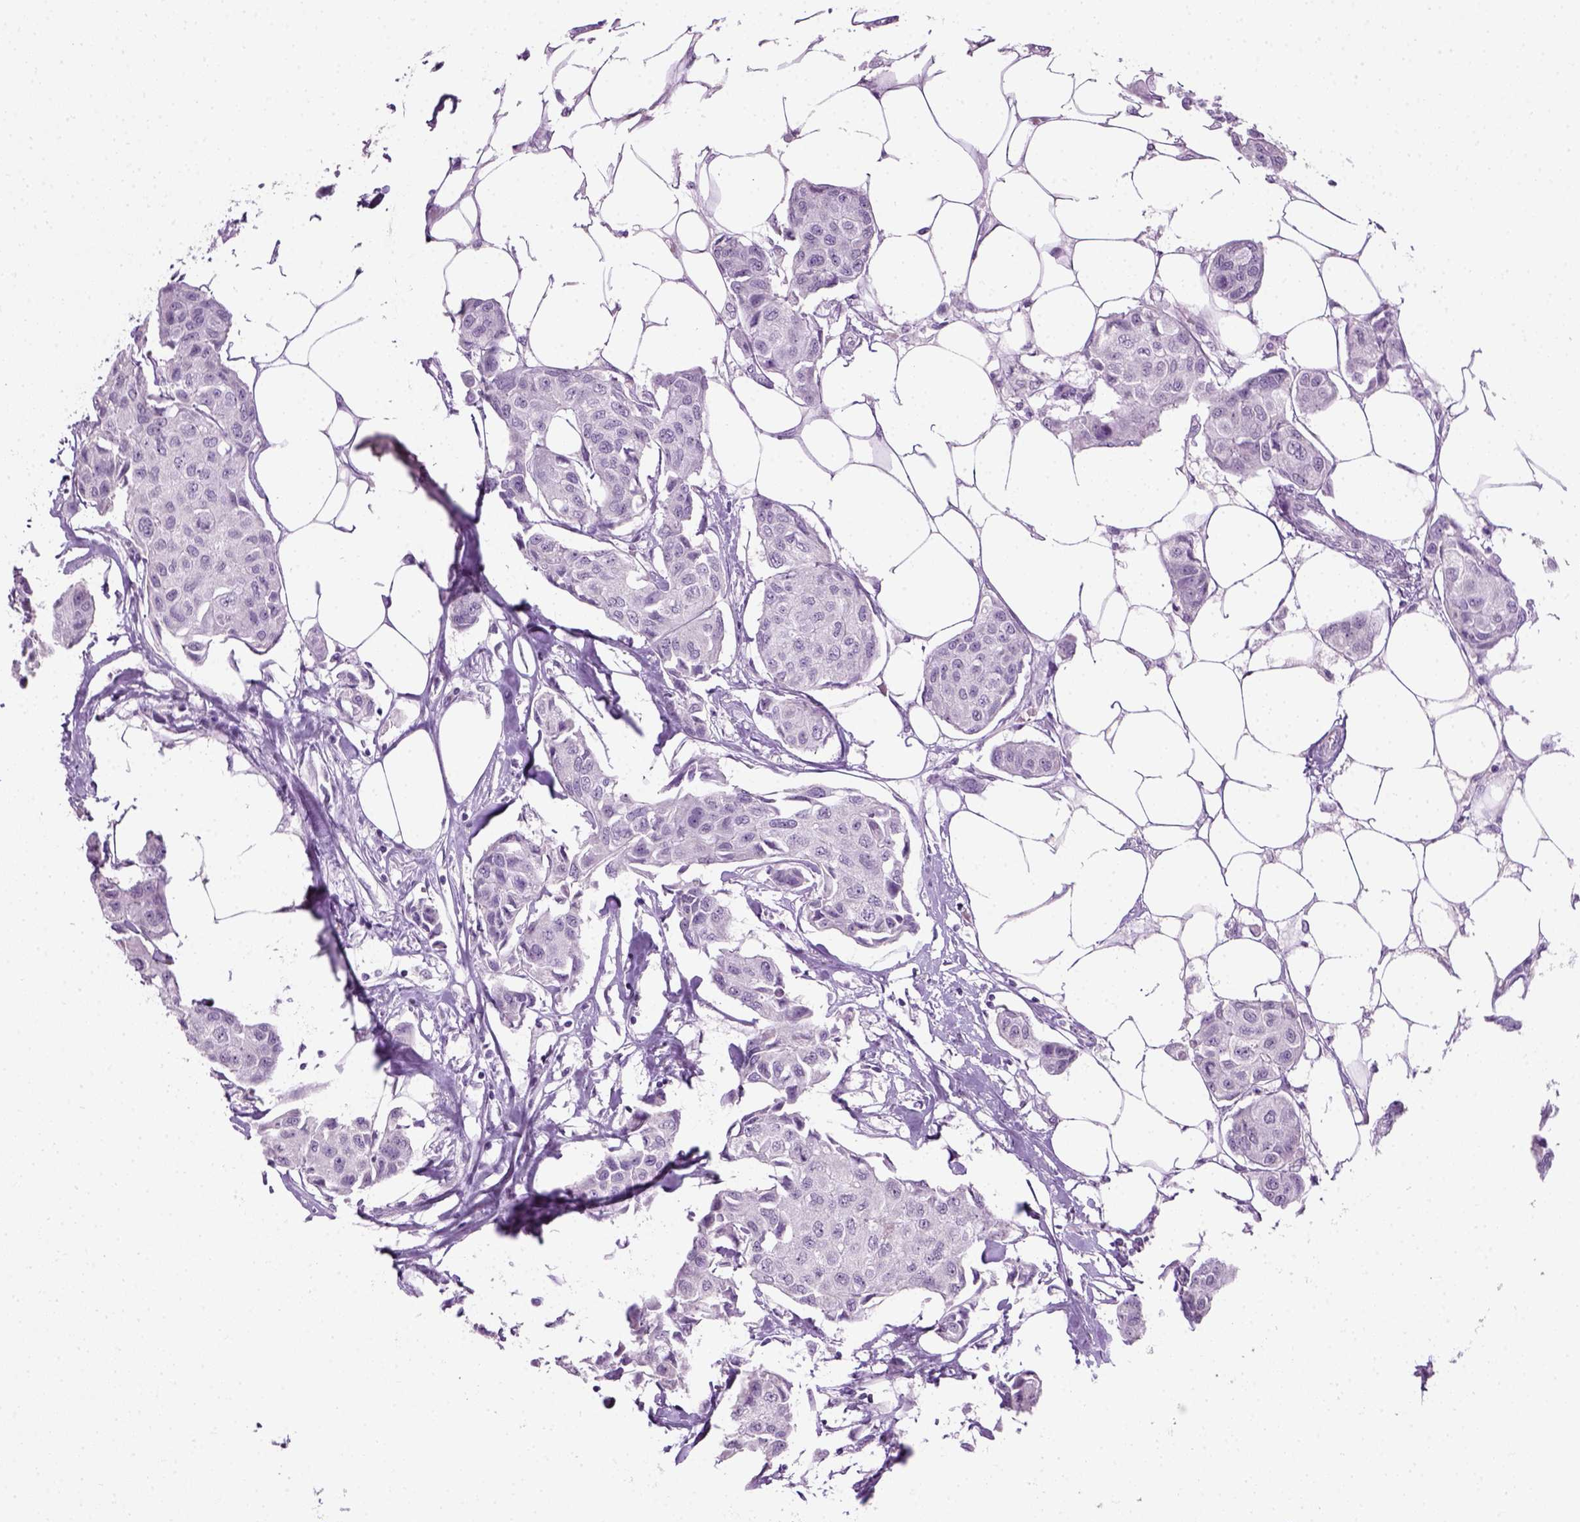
{"staining": {"intensity": "negative", "quantity": "none", "location": "none"}, "tissue": "breast cancer", "cell_type": "Tumor cells", "image_type": "cancer", "snomed": [{"axis": "morphology", "description": "Duct carcinoma"}, {"axis": "topography", "description": "Breast"}, {"axis": "topography", "description": "Lymph node"}], "caption": "DAB (3,3'-diaminobenzidine) immunohistochemical staining of breast infiltrating ductal carcinoma reveals no significant staining in tumor cells. (DAB (3,3'-diaminobenzidine) immunohistochemistry, high magnification).", "gene": "GABRB2", "patient": {"sex": "female", "age": 80}}